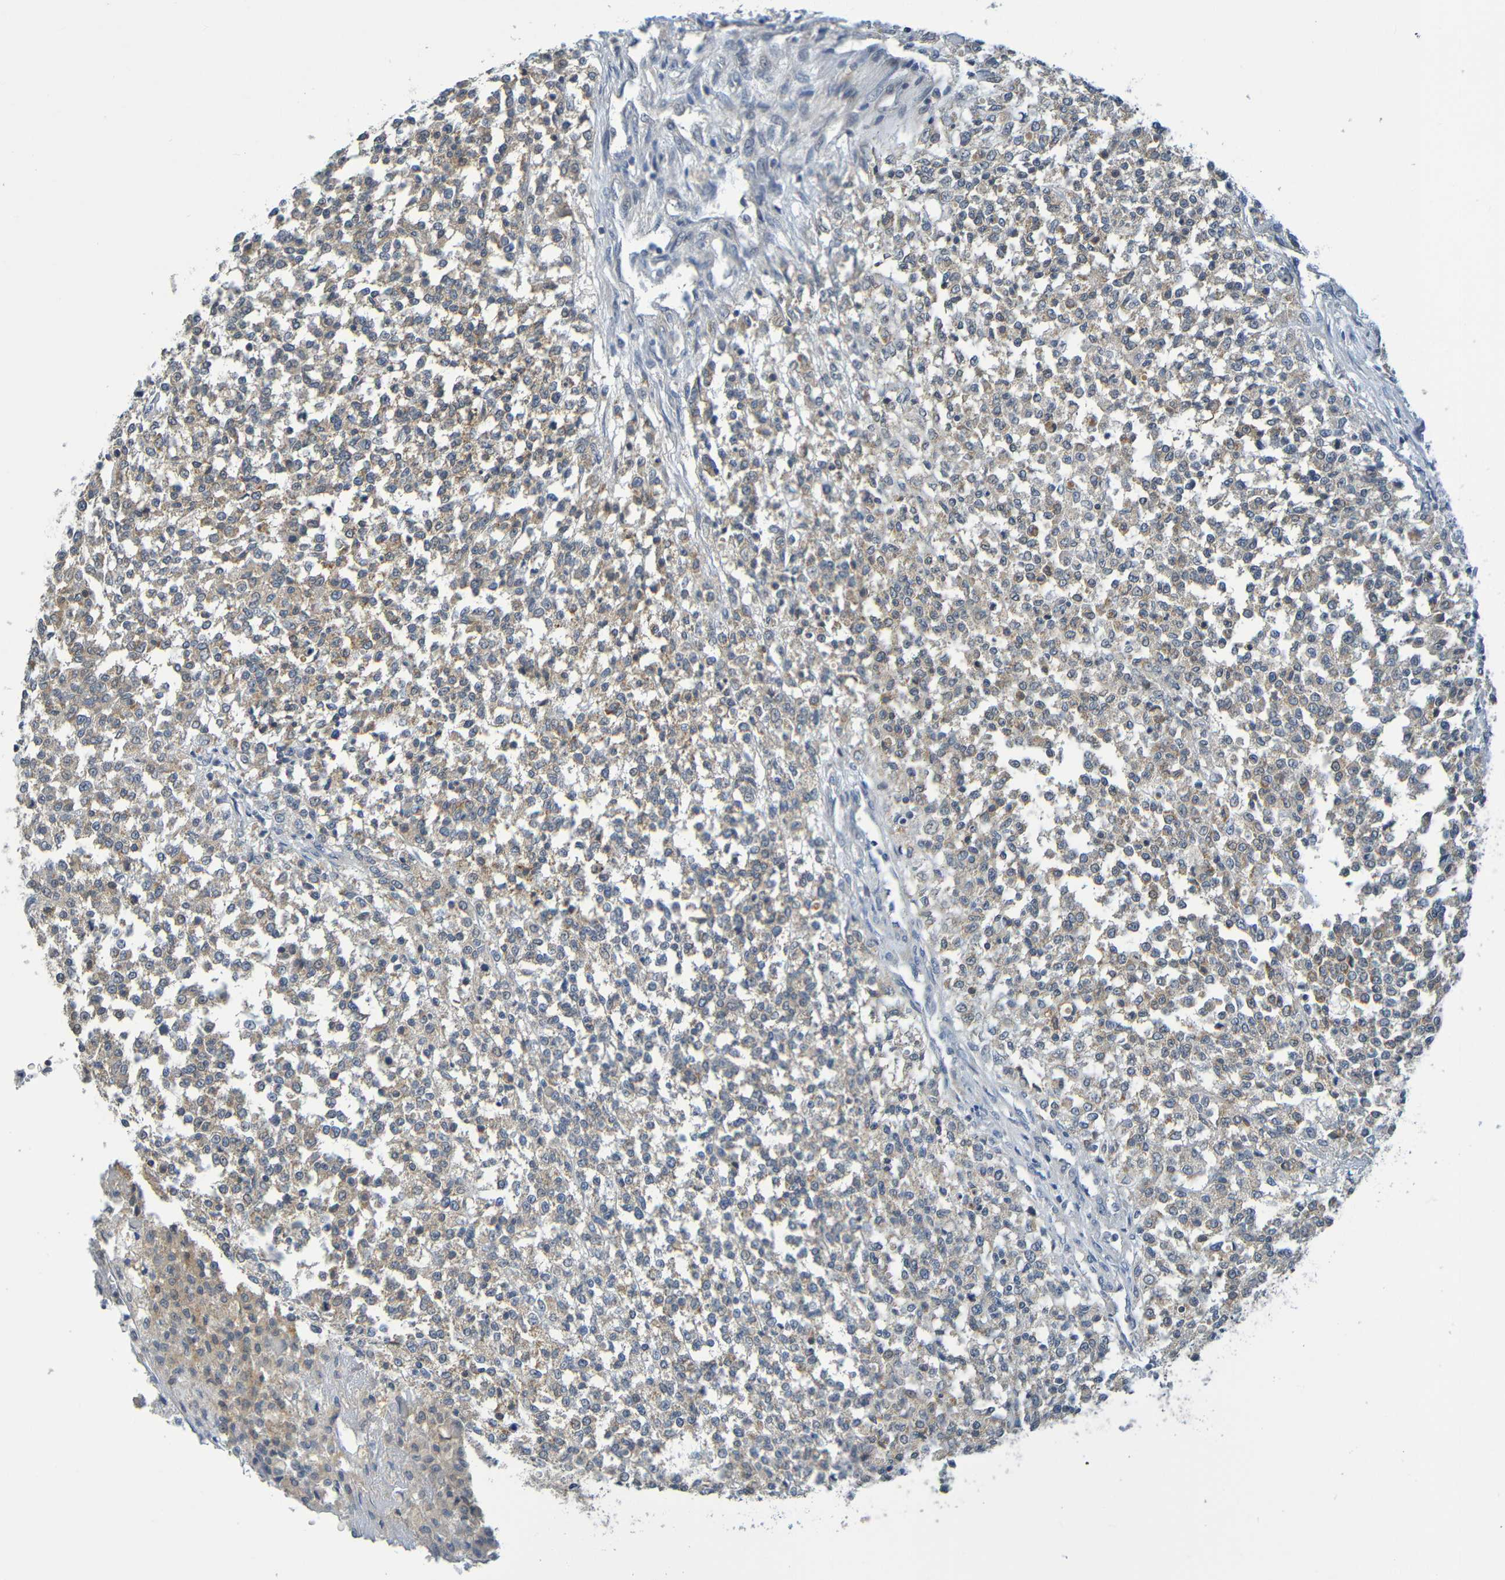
{"staining": {"intensity": "weak", "quantity": ">75%", "location": "cytoplasmic/membranous"}, "tissue": "testis cancer", "cell_type": "Tumor cells", "image_type": "cancer", "snomed": [{"axis": "morphology", "description": "Seminoma, NOS"}, {"axis": "topography", "description": "Testis"}], "caption": "This image exhibits IHC staining of human testis cancer, with low weak cytoplasmic/membranous positivity in about >75% of tumor cells.", "gene": "CYP4F2", "patient": {"sex": "male", "age": 59}}